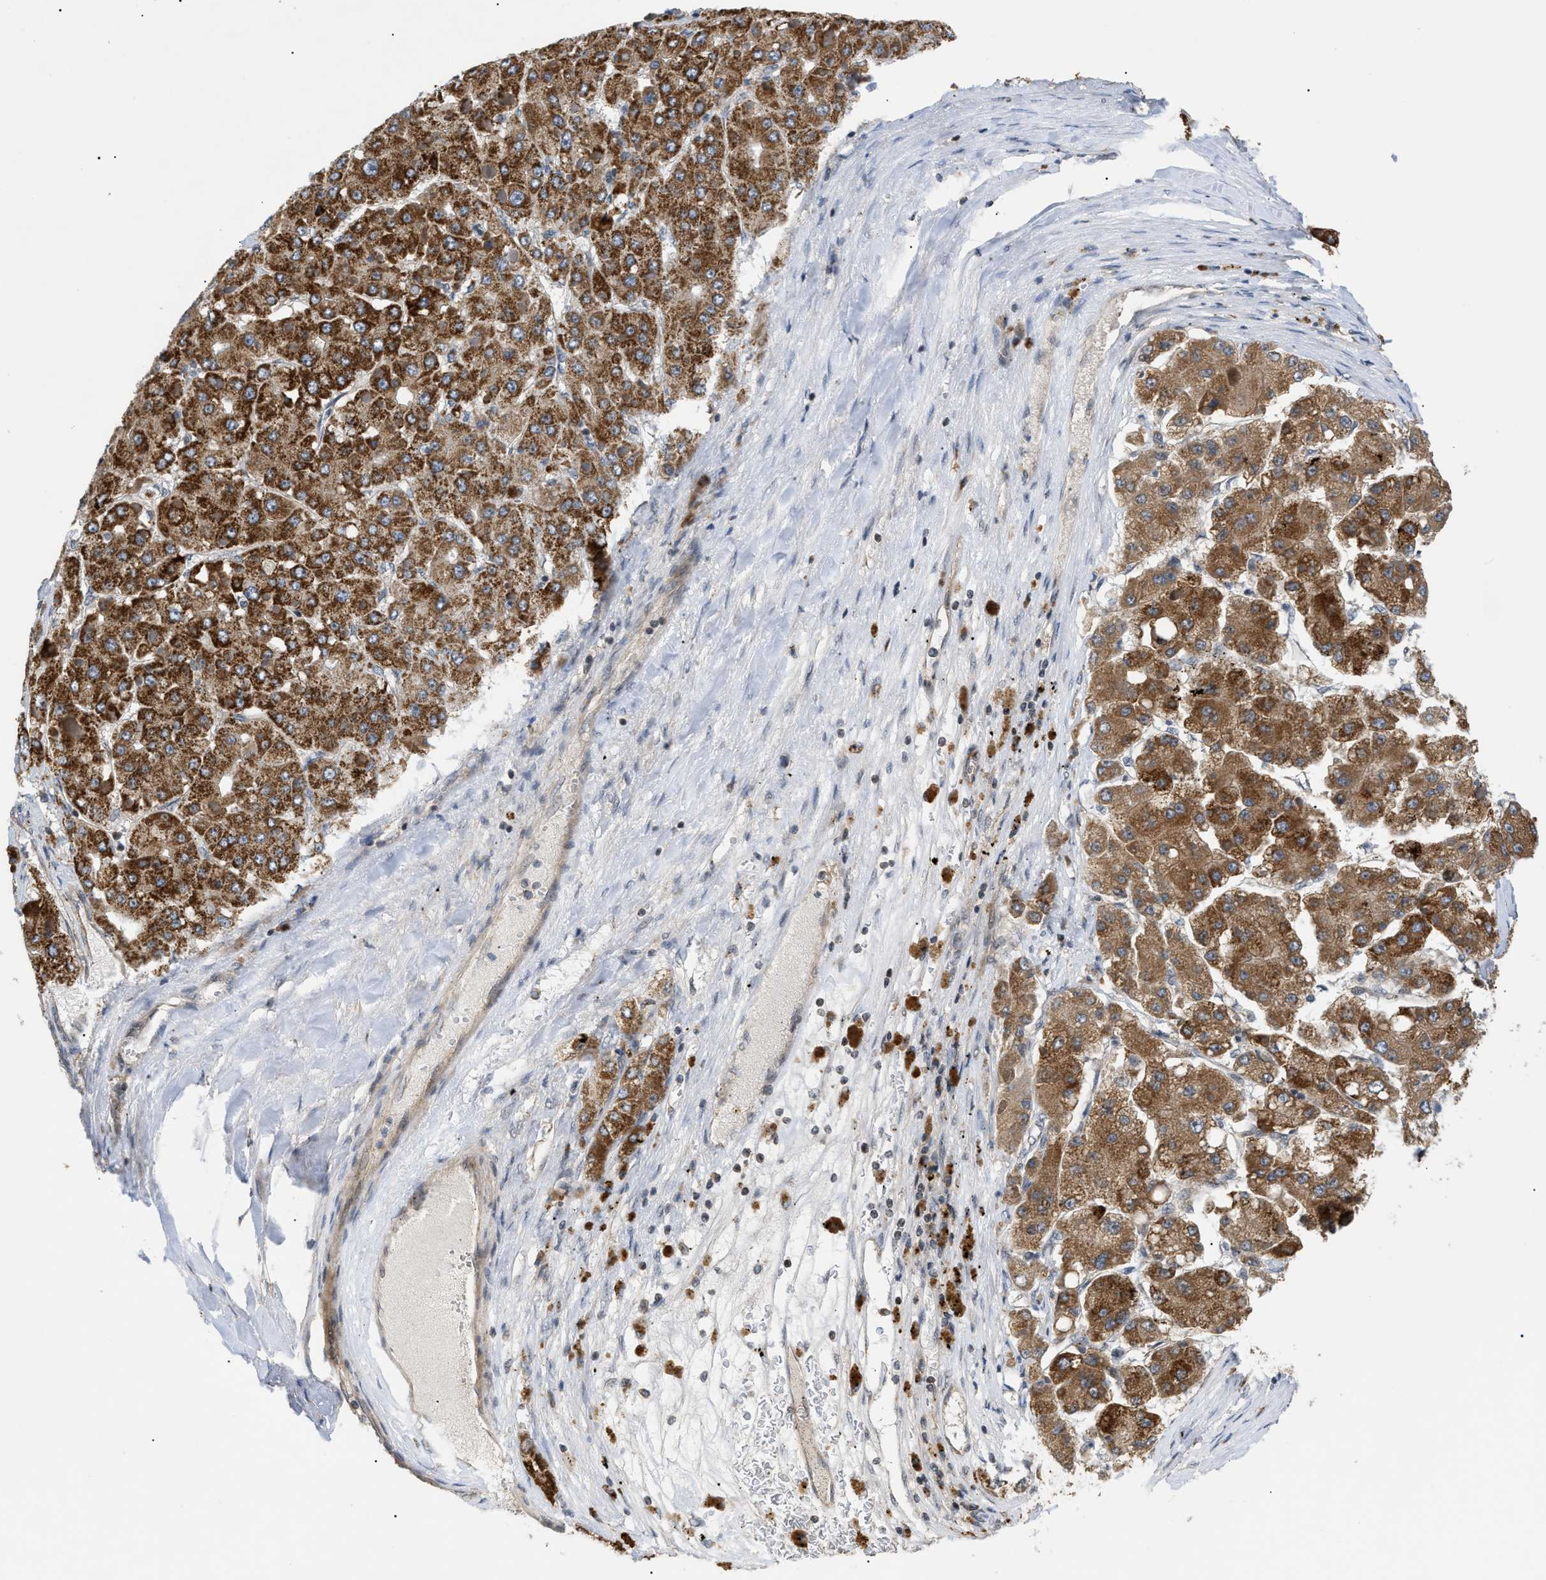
{"staining": {"intensity": "strong", "quantity": ">75%", "location": "cytoplasmic/membranous"}, "tissue": "liver cancer", "cell_type": "Tumor cells", "image_type": "cancer", "snomed": [{"axis": "morphology", "description": "Carcinoma, Hepatocellular, NOS"}, {"axis": "topography", "description": "Liver"}], "caption": "DAB (3,3'-diaminobenzidine) immunohistochemical staining of human hepatocellular carcinoma (liver) shows strong cytoplasmic/membranous protein positivity in approximately >75% of tumor cells. (Stains: DAB in brown, nuclei in blue, Microscopy: brightfield microscopy at high magnification).", "gene": "ZBTB11", "patient": {"sex": "female", "age": 73}}